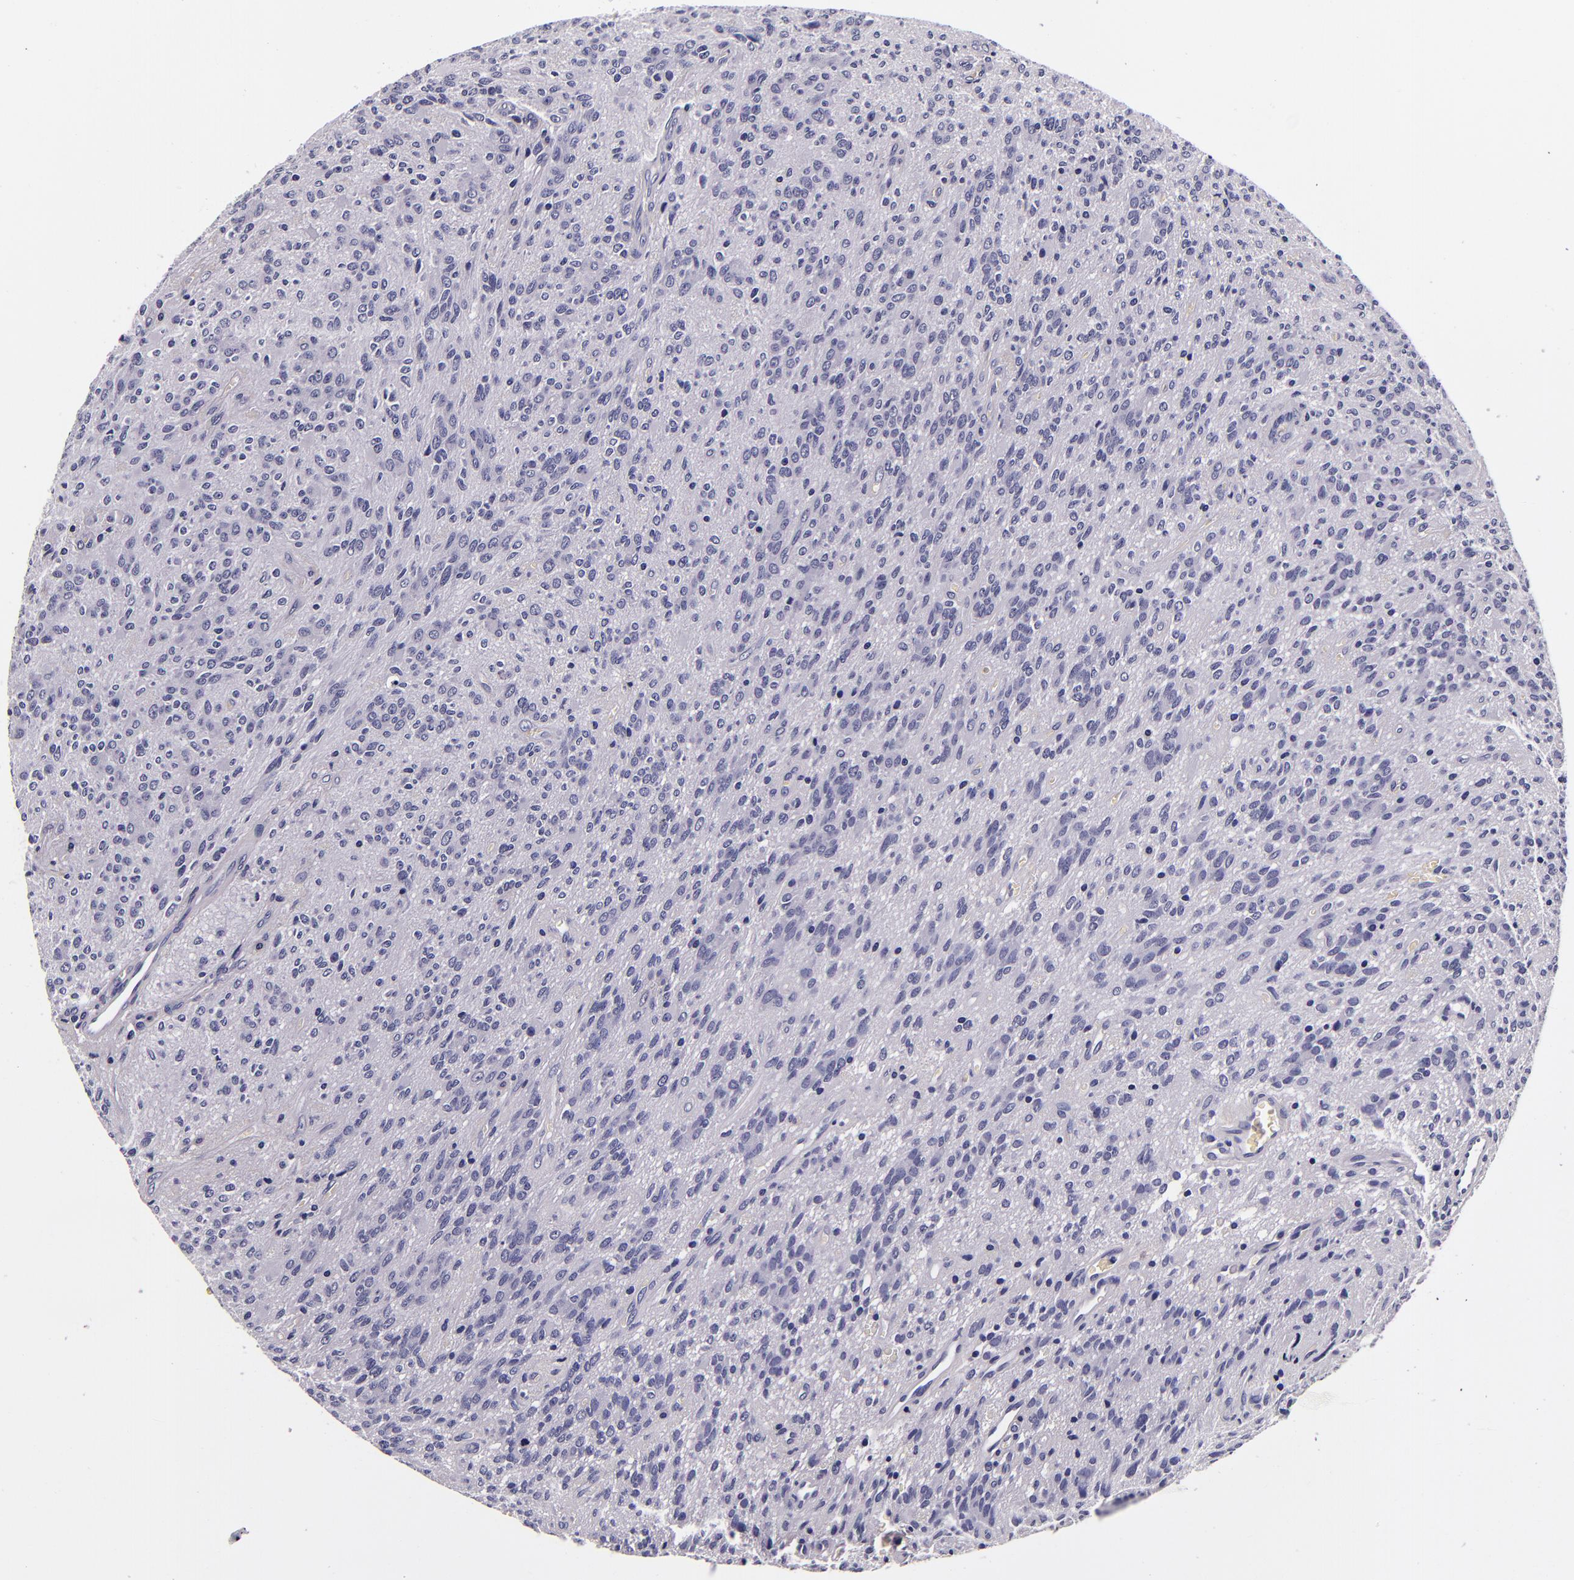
{"staining": {"intensity": "negative", "quantity": "none", "location": "none"}, "tissue": "glioma", "cell_type": "Tumor cells", "image_type": "cancer", "snomed": [{"axis": "morphology", "description": "Glioma, malignant, Low grade"}, {"axis": "topography", "description": "Brain"}], "caption": "A histopathology image of human malignant glioma (low-grade) is negative for staining in tumor cells.", "gene": "FBN1", "patient": {"sex": "female", "age": 15}}